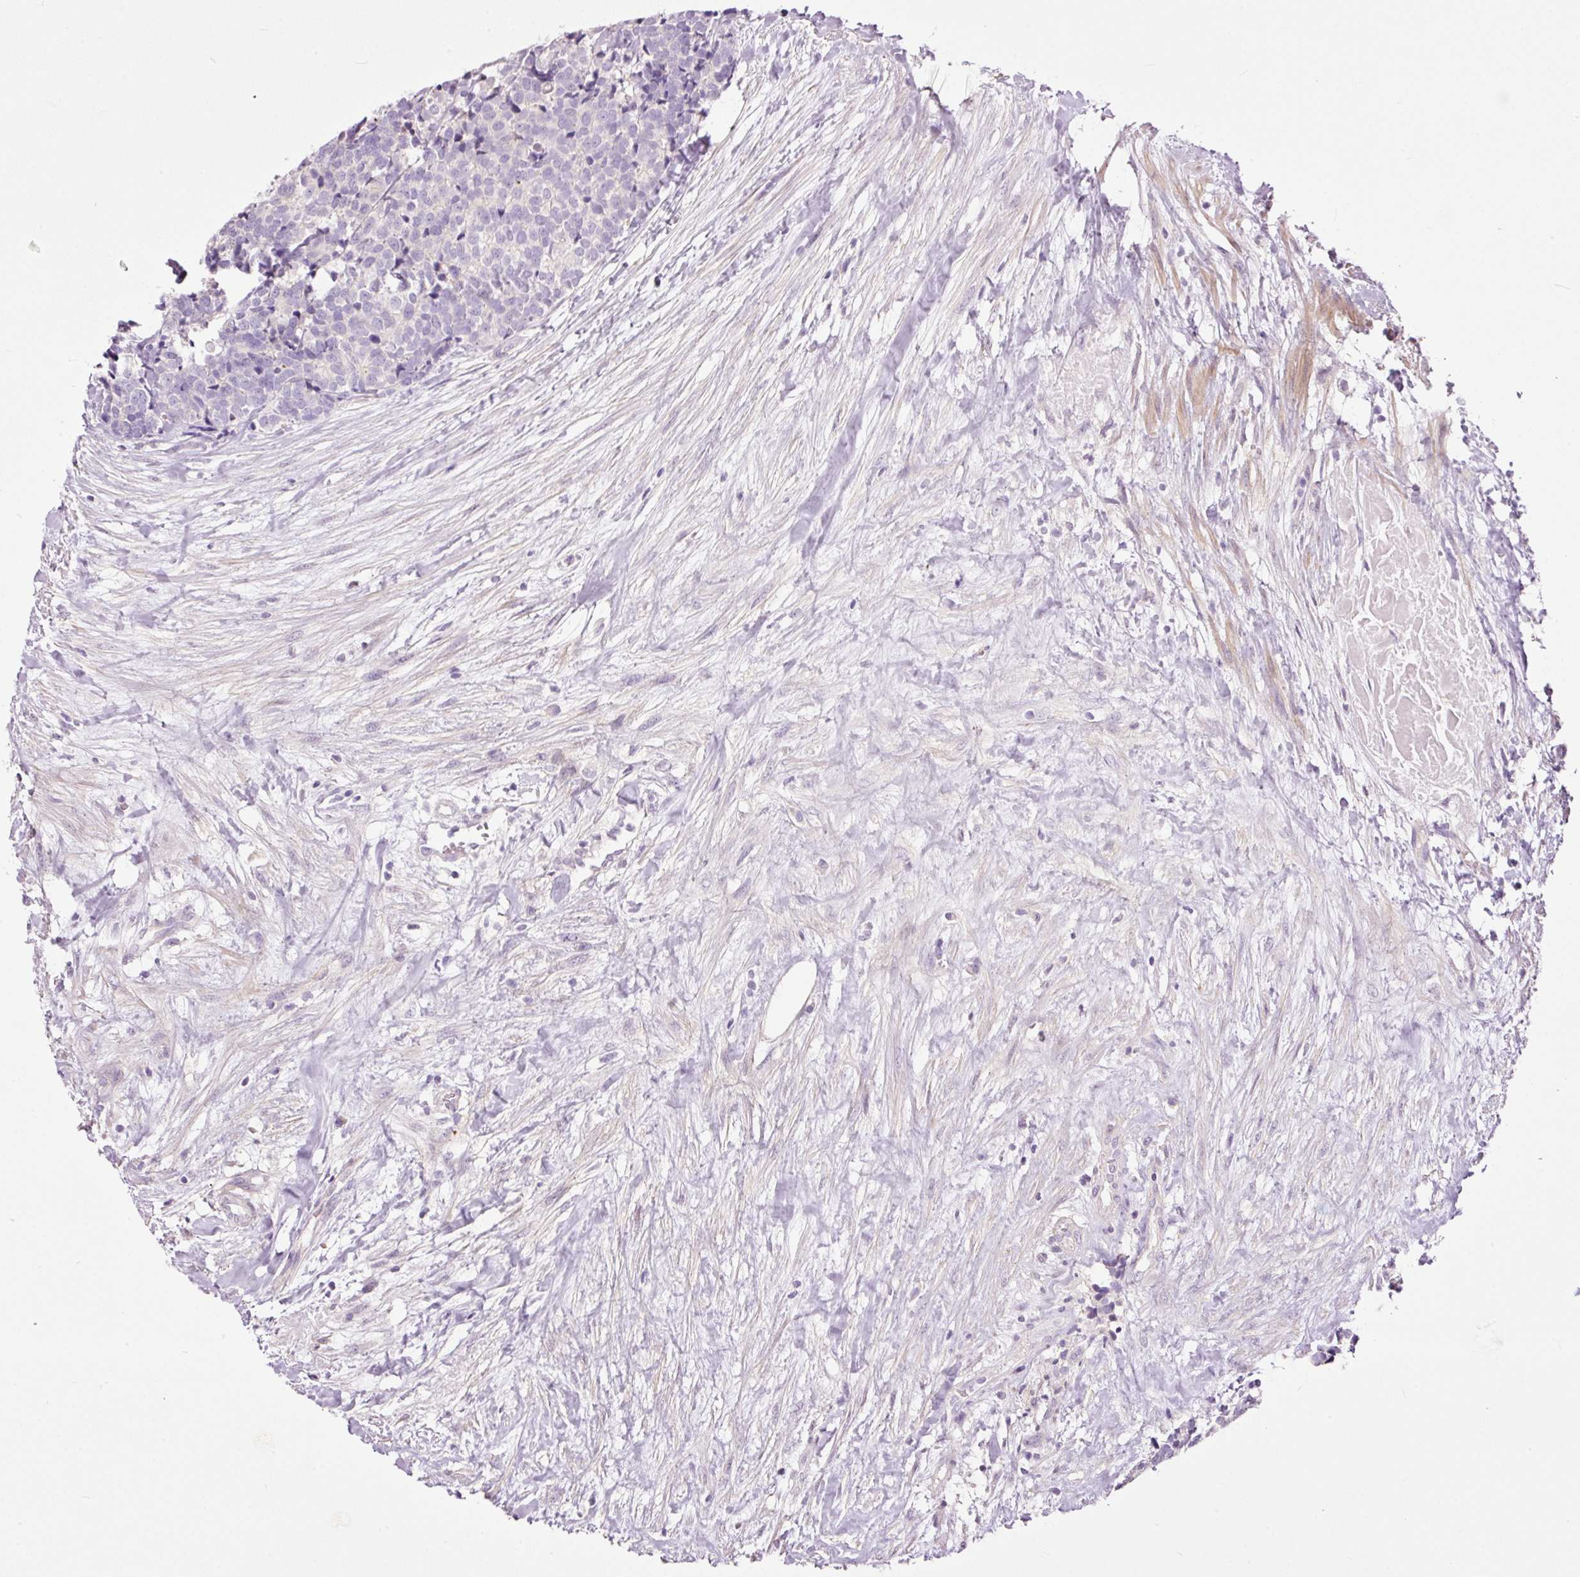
{"staining": {"intensity": "negative", "quantity": "none", "location": "none"}, "tissue": "carcinoid", "cell_type": "Tumor cells", "image_type": "cancer", "snomed": [{"axis": "morphology", "description": "Carcinoid, malignant, NOS"}, {"axis": "topography", "description": "Skin"}], "caption": "DAB (3,3'-diaminobenzidine) immunohistochemical staining of human carcinoid (malignant) shows no significant positivity in tumor cells.", "gene": "FCRL4", "patient": {"sex": "female", "age": 79}}